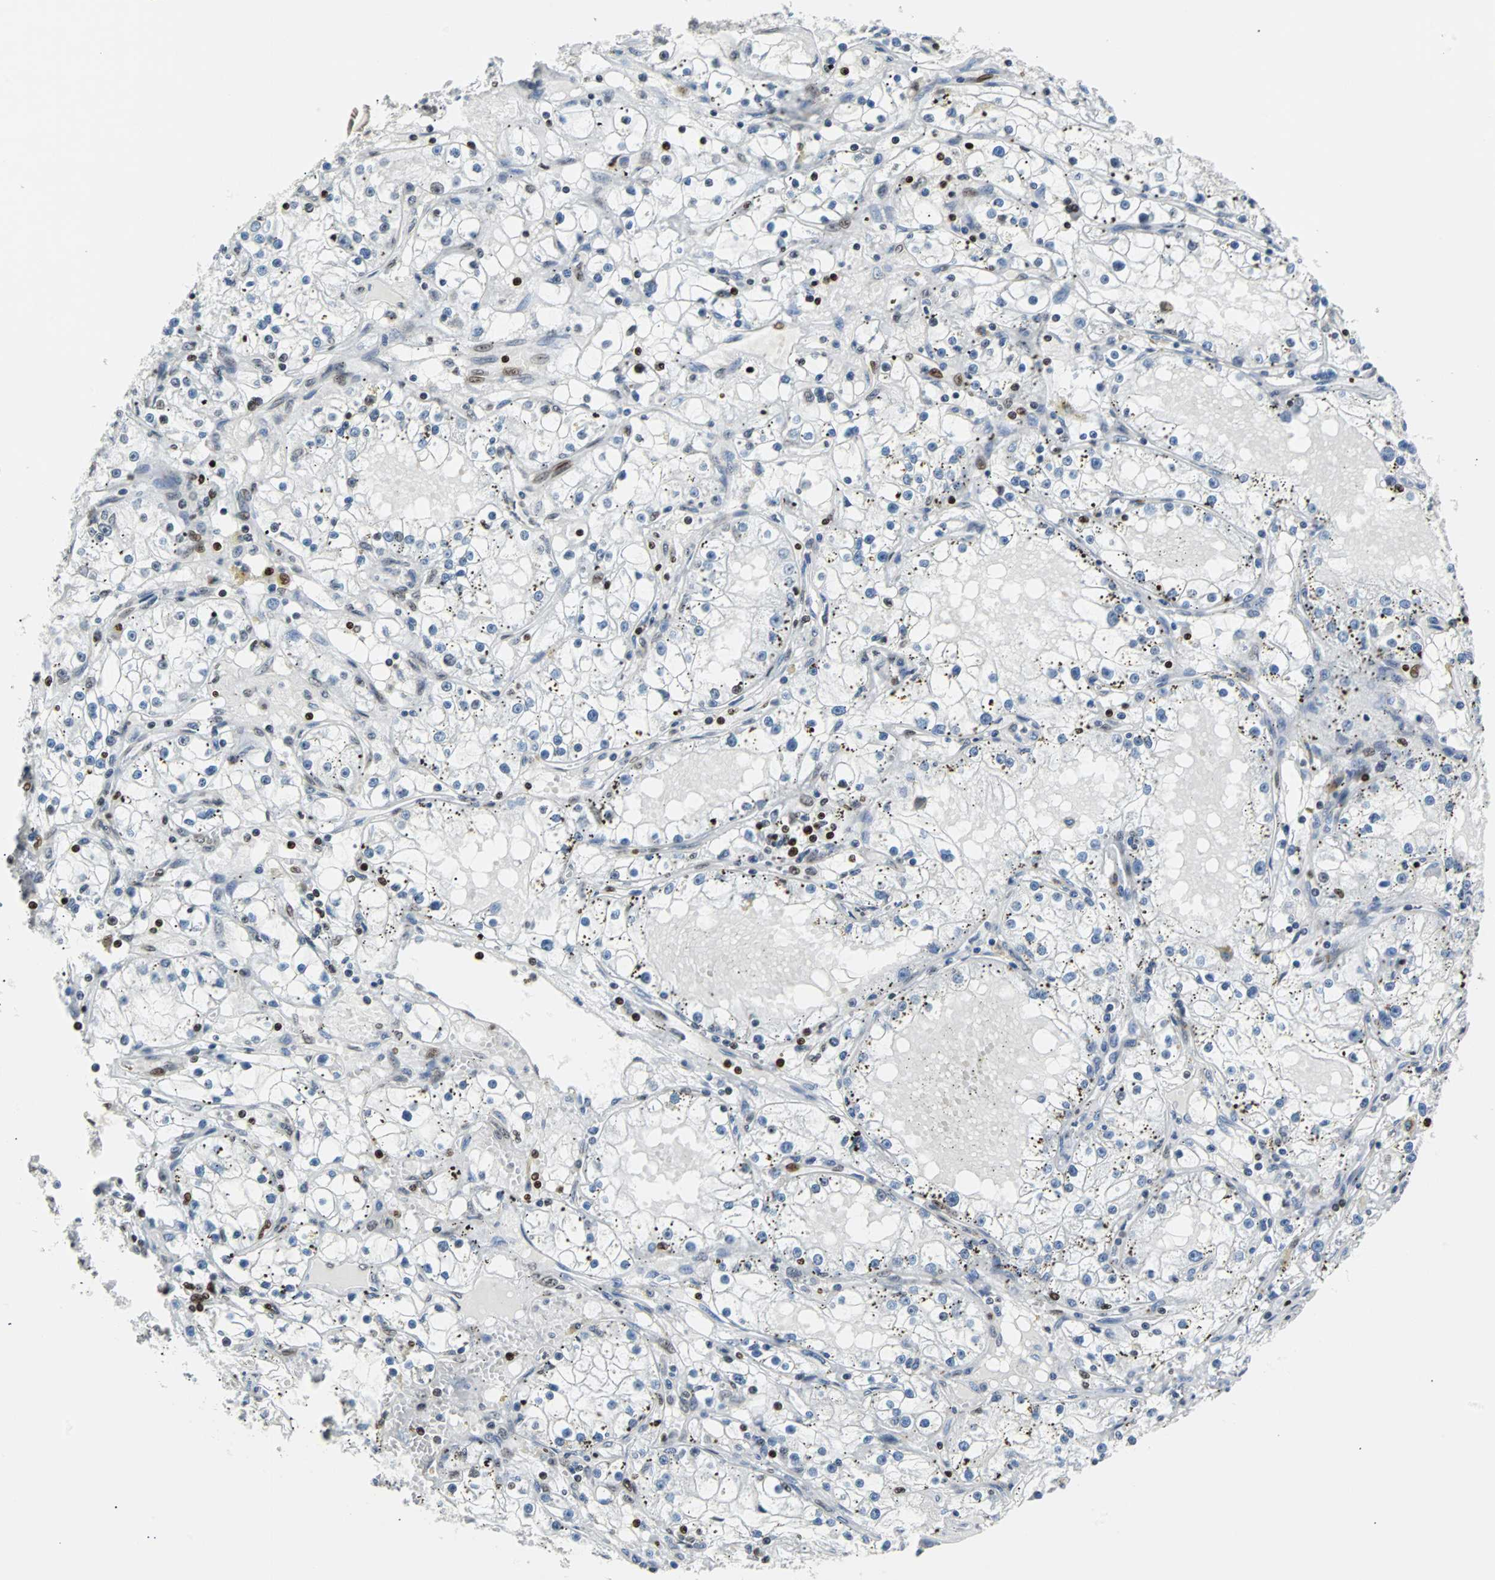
{"staining": {"intensity": "negative", "quantity": "none", "location": "none"}, "tissue": "renal cancer", "cell_type": "Tumor cells", "image_type": "cancer", "snomed": [{"axis": "morphology", "description": "Adenocarcinoma, NOS"}, {"axis": "topography", "description": "Kidney"}], "caption": "Tumor cells are negative for brown protein staining in adenocarcinoma (renal).", "gene": "ZNF131", "patient": {"sex": "male", "age": 56}}